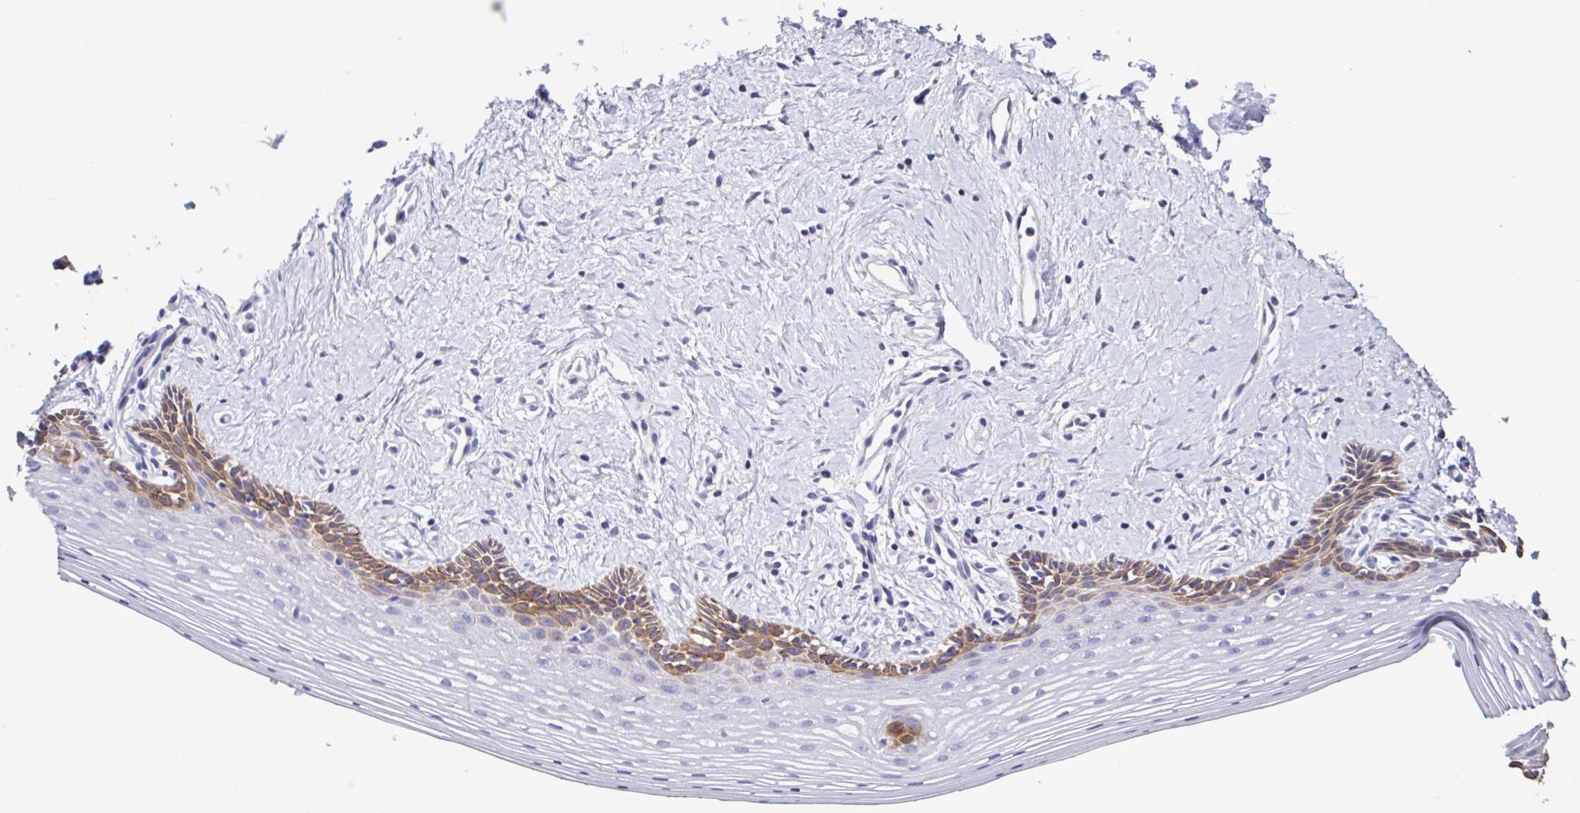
{"staining": {"intensity": "moderate", "quantity": "<25%", "location": "cytoplasmic/membranous"}, "tissue": "vagina", "cell_type": "Squamous epithelial cells", "image_type": "normal", "snomed": [{"axis": "morphology", "description": "Normal tissue, NOS"}, {"axis": "topography", "description": "Vagina"}], "caption": "Protein expression analysis of benign human vagina reveals moderate cytoplasmic/membranous staining in about <25% of squamous epithelial cells.", "gene": "PLA2G4E", "patient": {"sex": "female", "age": 42}}